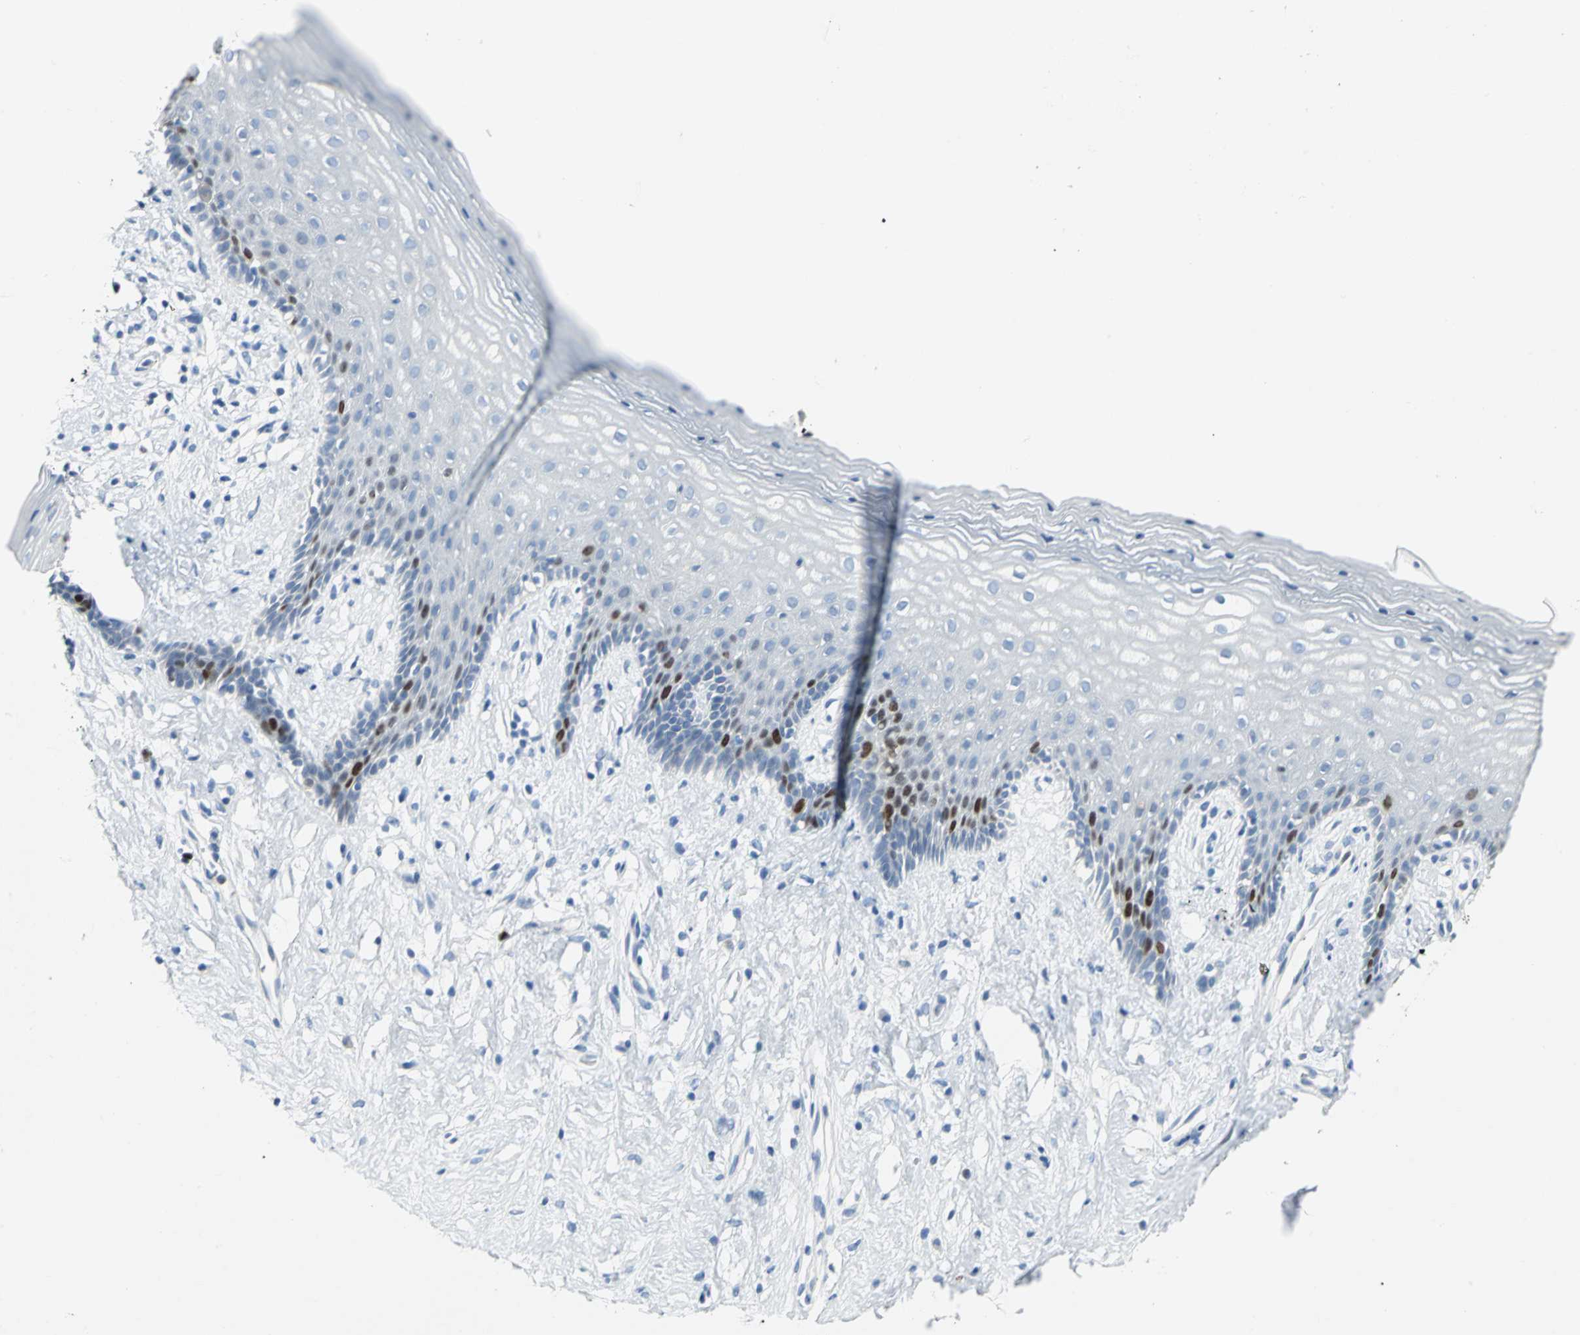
{"staining": {"intensity": "strong", "quantity": "<25%", "location": "nuclear"}, "tissue": "vagina", "cell_type": "Squamous epithelial cells", "image_type": "normal", "snomed": [{"axis": "morphology", "description": "Normal tissue, NOS"}, {"axis": "topography", "description": "Vagina"}], "caption": "Squamous epithelial cells display medium levels of strong nuclear staining in approximately <25% of cells in unremarkable vagina. Nuclei are stained in blue.", "gene": "MCM4", "patient": {"sex": "female", "age": 44}}